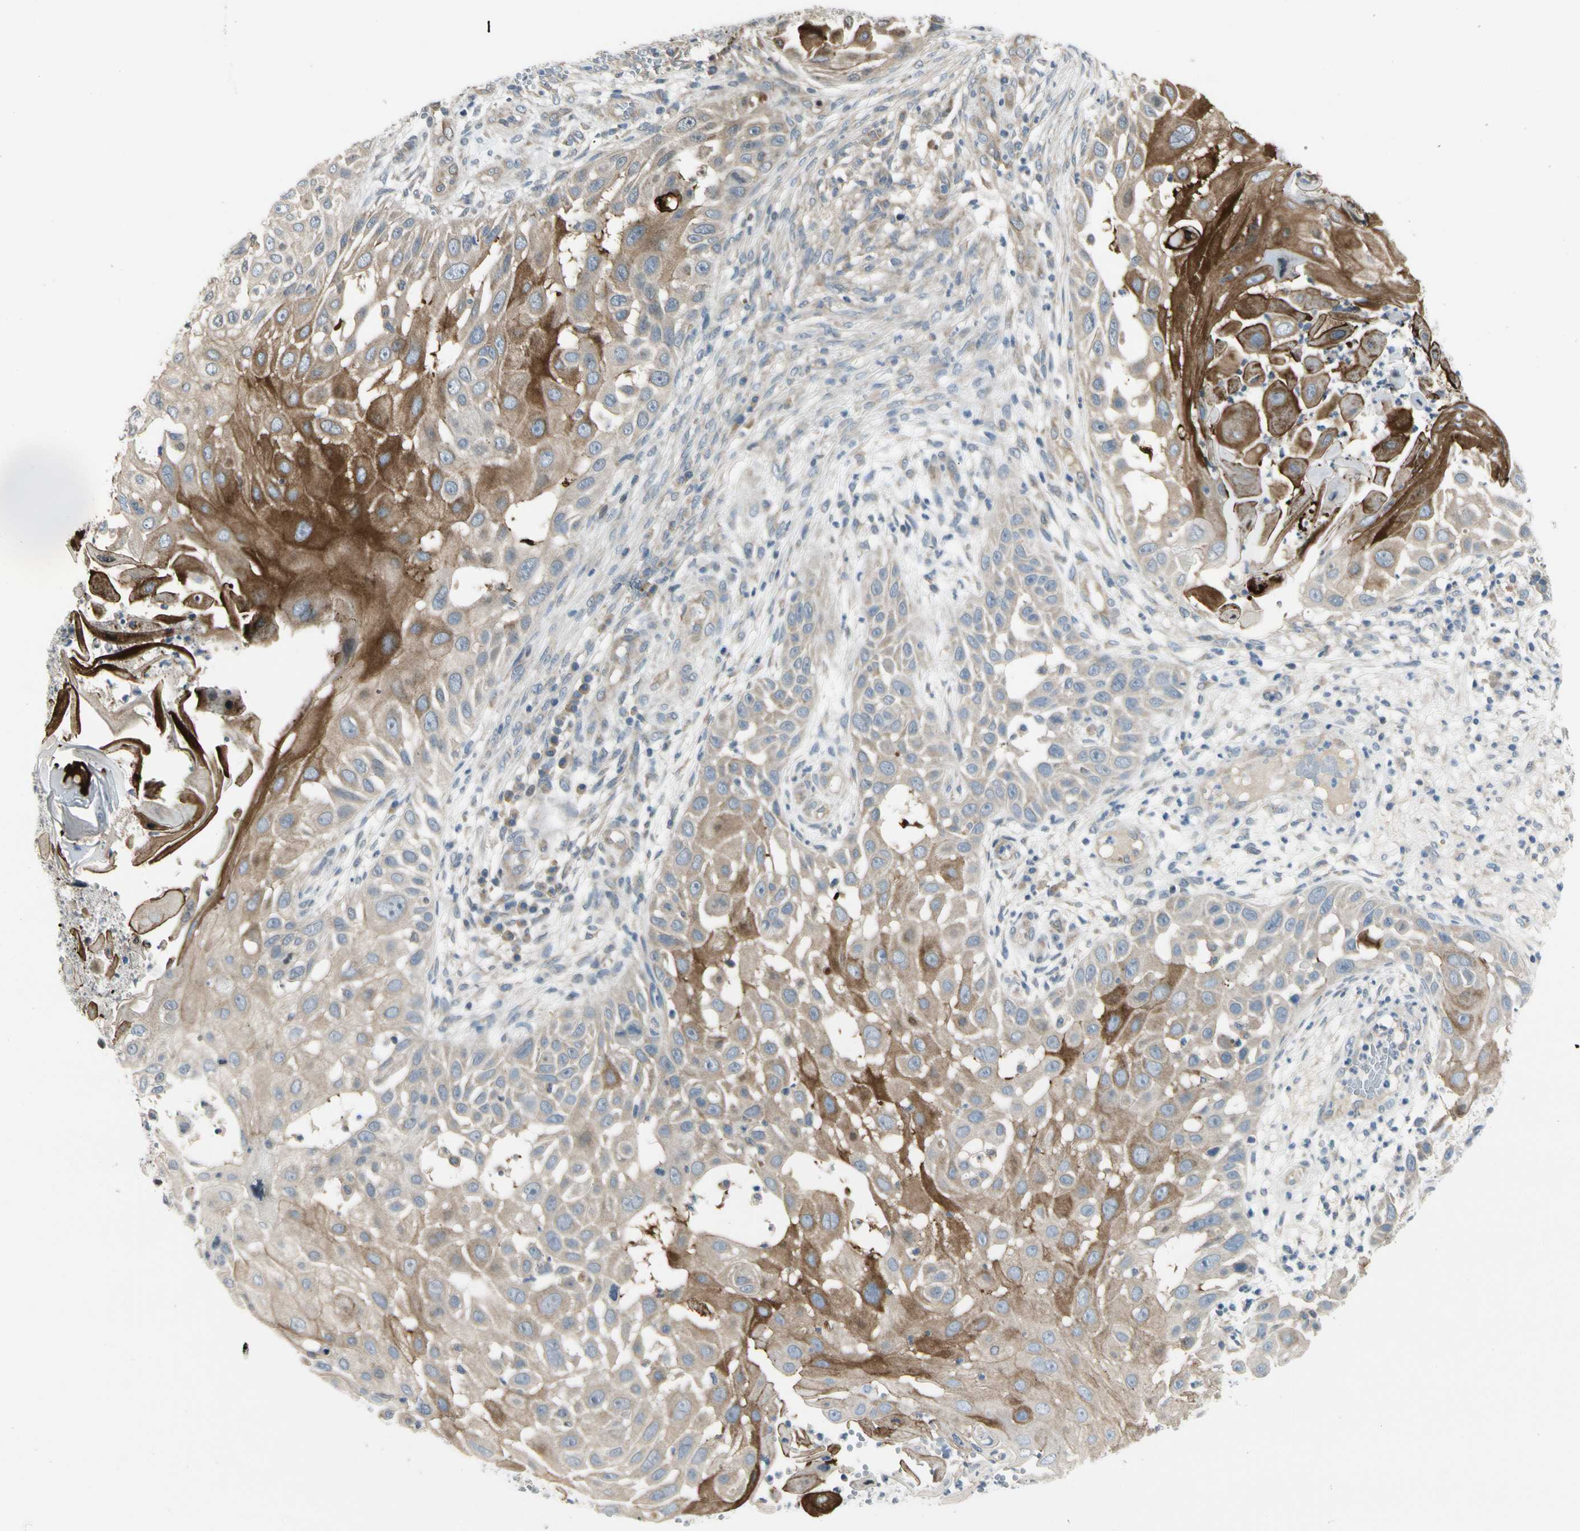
{"staining": {"intensity": "strong", "quantity": "25%-75%", "location": "cytoplasmic/membranous"}, "tissue": "skin cancer", "cell_type": "Tumor cells", "image_type": "cancer", "snomed": [{"axis": "morphology", "description": "Squamous cell carcinoma, NOS"}, {"axis": "topography", "description": "Skin"}], "caption": "This histopathology image exhibits IHC staining of squamous cell carcinoma (skin), with high strong cytoplasmic/membranous staining in about 25%-75% of tumor cells.", "gene": "SVBP", "patient": {"sex": "female", "age": 44}}